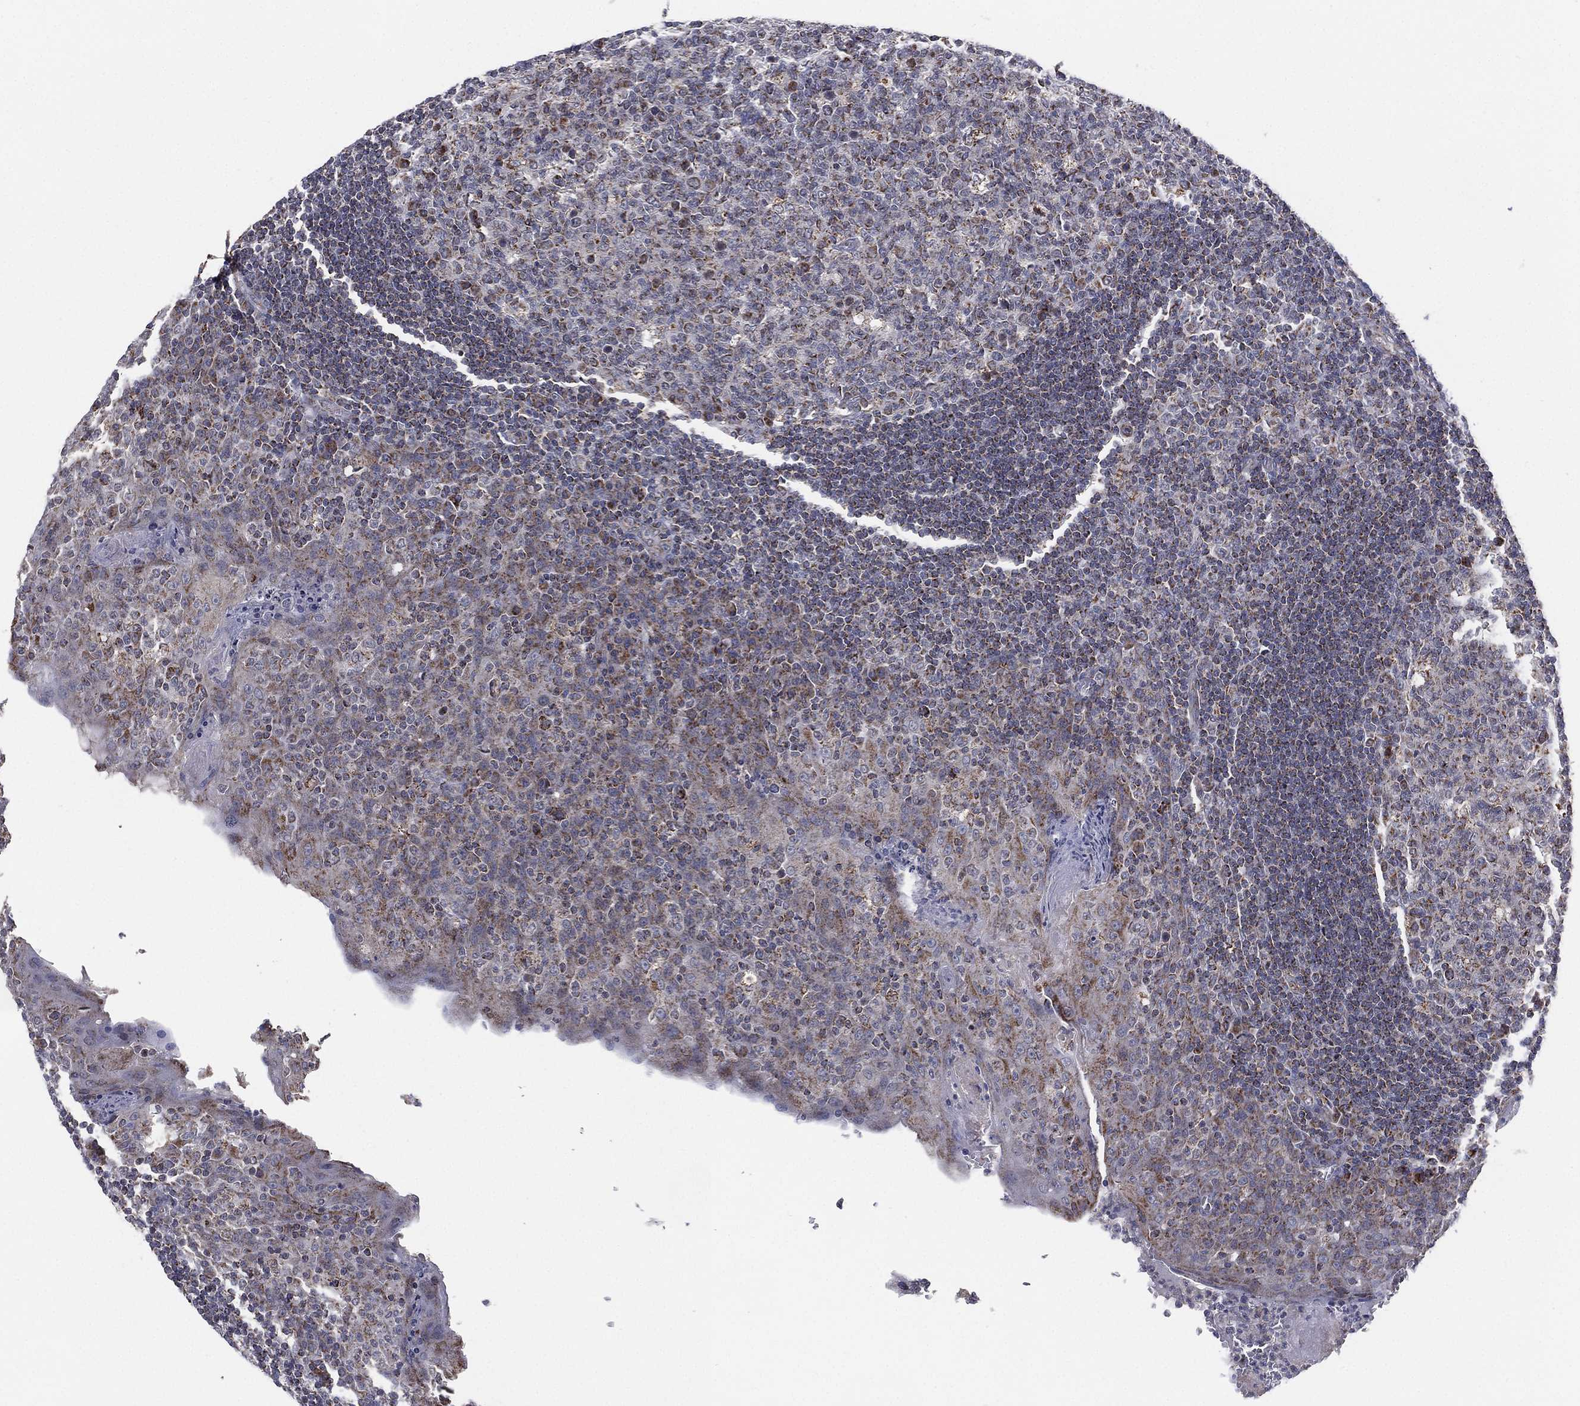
{"staining": {"intensity": "strong", "quantity": "<25%", "location": "cytoplasmic/membranous"}, "tissue": "tonsil", "cell_type": "Germinal center cells", "image_type": "normal", "snomed": [{"axis": "morphology", "description": "Normal tissue, NOS"}, {"axis": "topography", "description": "Tonsil"}], "caption": "Immunohistochemical staining of unremarkable human tonsil demonstrates strong cytoplasmic/membranous protein positivity in about <25% of germinal center cells. Using DAB (brown) and hematoxylin (blue) stains, captured at high magnification using brightfield microscopy.", "gene": "PSMG4", "patient": {"sex": "female", "age": 13}}